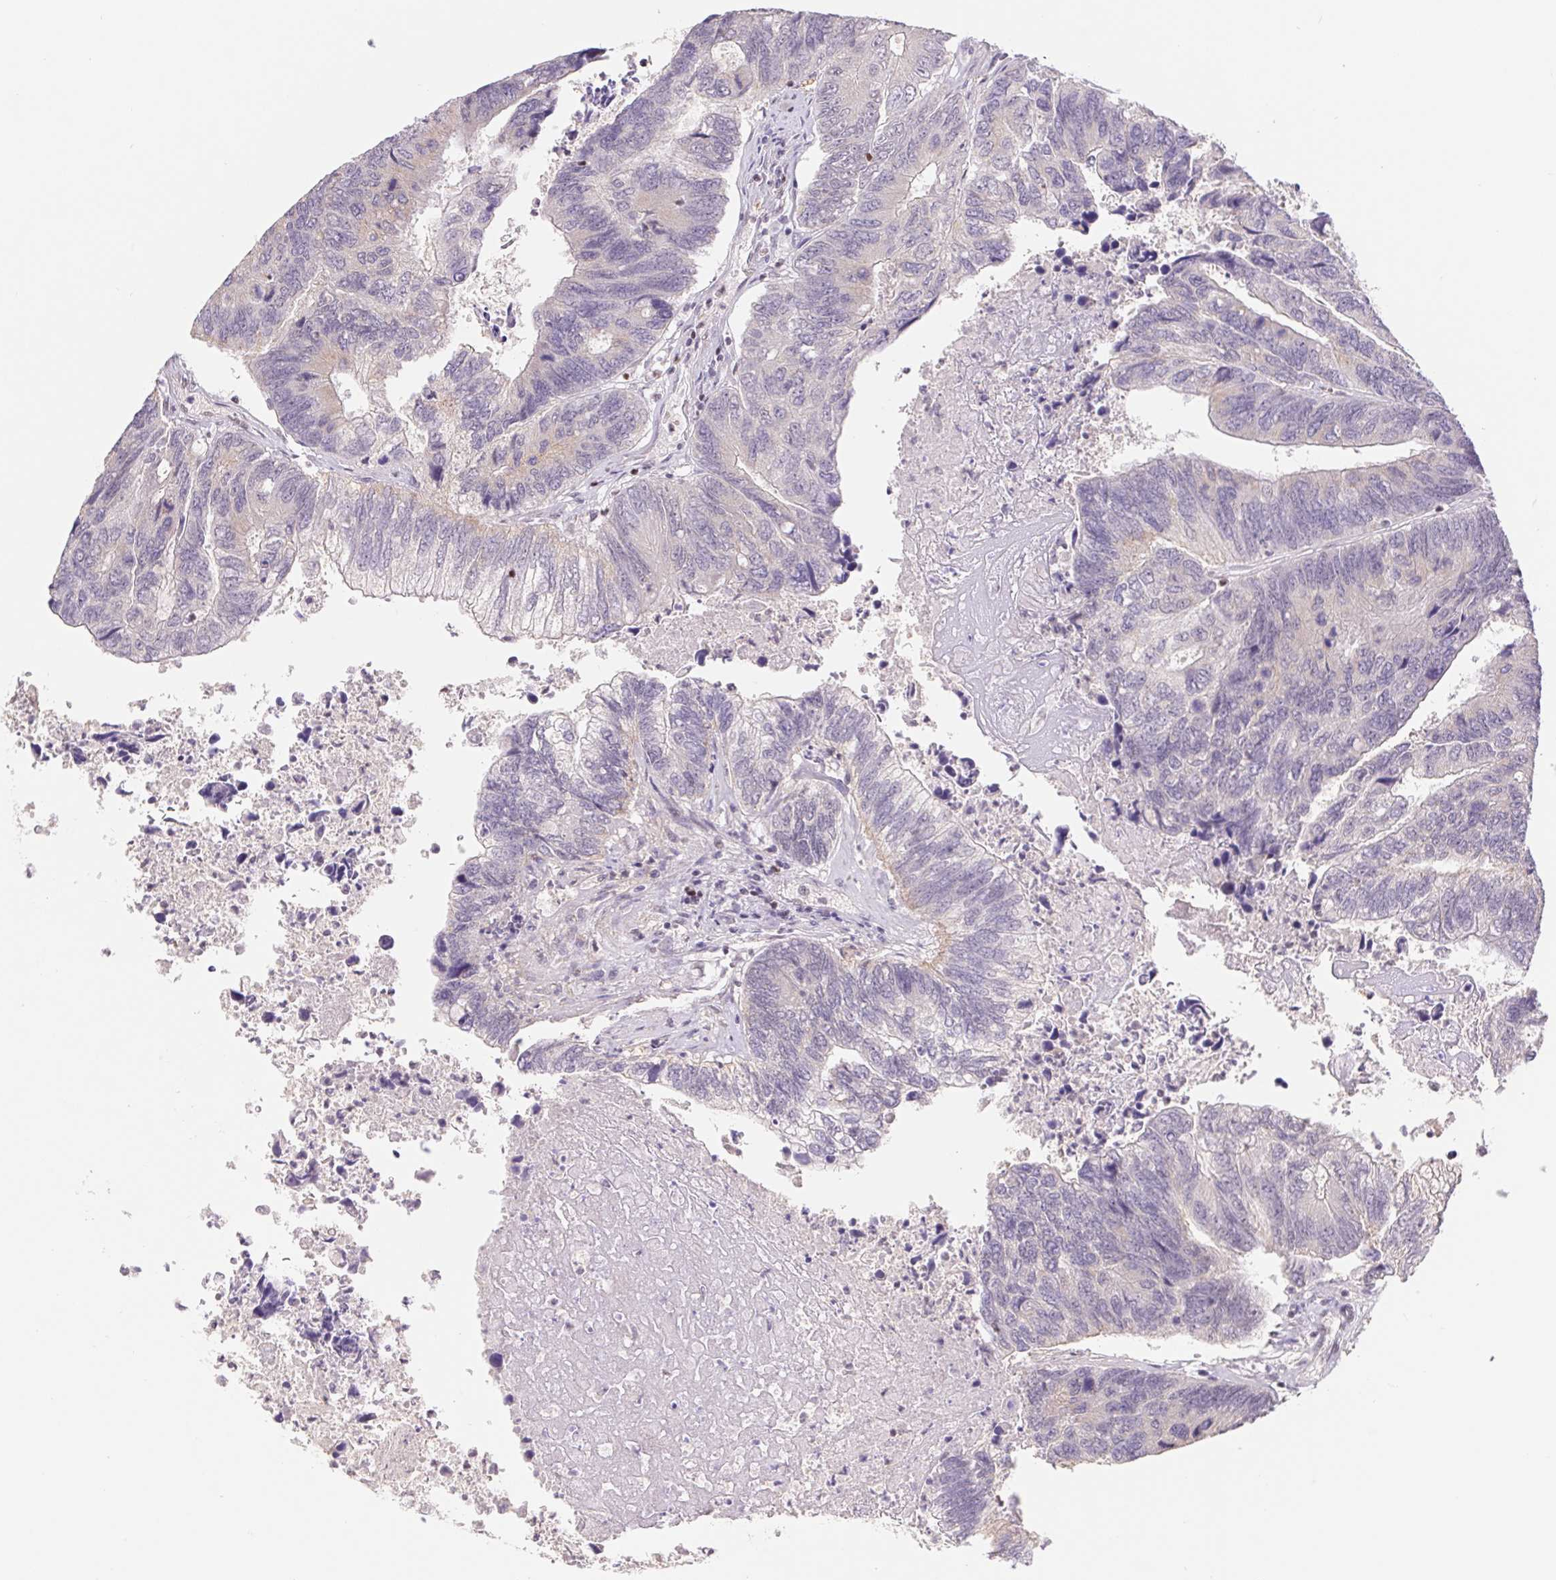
{"staining": {"intensity": "negative", "quantity": "none", "location": "none"}, "tissue": "colorectal cancer", "cell_type": "Tumor cells", "image_type": "cancer", "snomed": [{"axis": "morphology", "description": "Adenocarcinoma, NOS"}, {"axis": "topography", "description": "Colon"}], "caption": "Colorectal cancer was stained to show a protein in brown. There is no significant expression in tumor cells.", "gene": "TRERF1", "patient": {"sex": "female", "age": 67}}